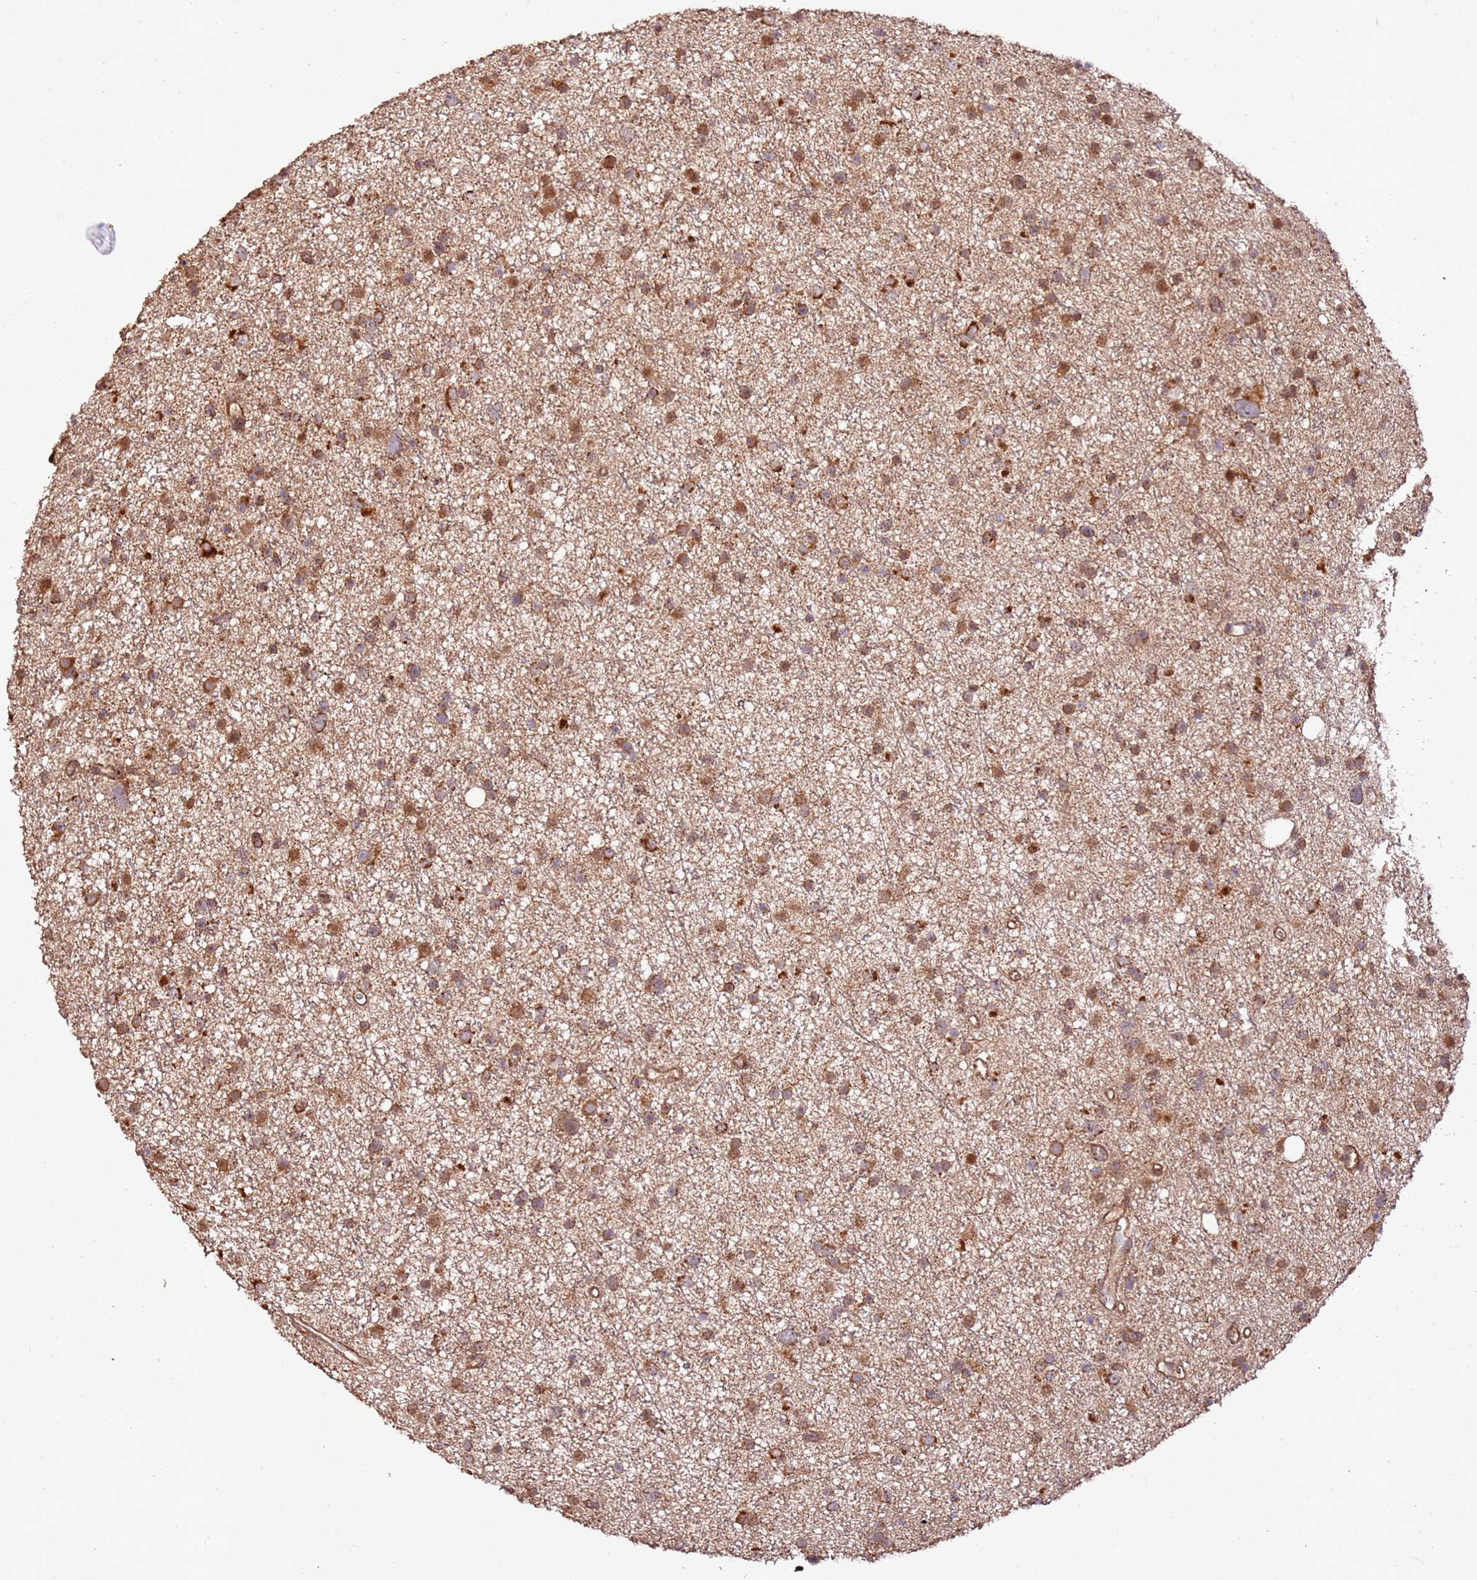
{"staining": {"intensity": "strong", "quantity": ">75%", "location": "cytoplasmic/membranous"}, "tissue": "glioma", "cell_type": "Tumor cells", "image_type": "cancer", "snomed": [{"axis": "morphology", "description": "Glioma, malignant, Low grade"}, {"axis": "topography", "description": "Cerebral cortex"}], "caption": "Immunohistochemistry (IHC) of human malignant low-grade glioma shows high levels of strong cytoplasmic/membranous positivity in approximately >75% of tumor cells.", "gene": "FAM186A", "patient": {"sex": "female", "age": 39}}